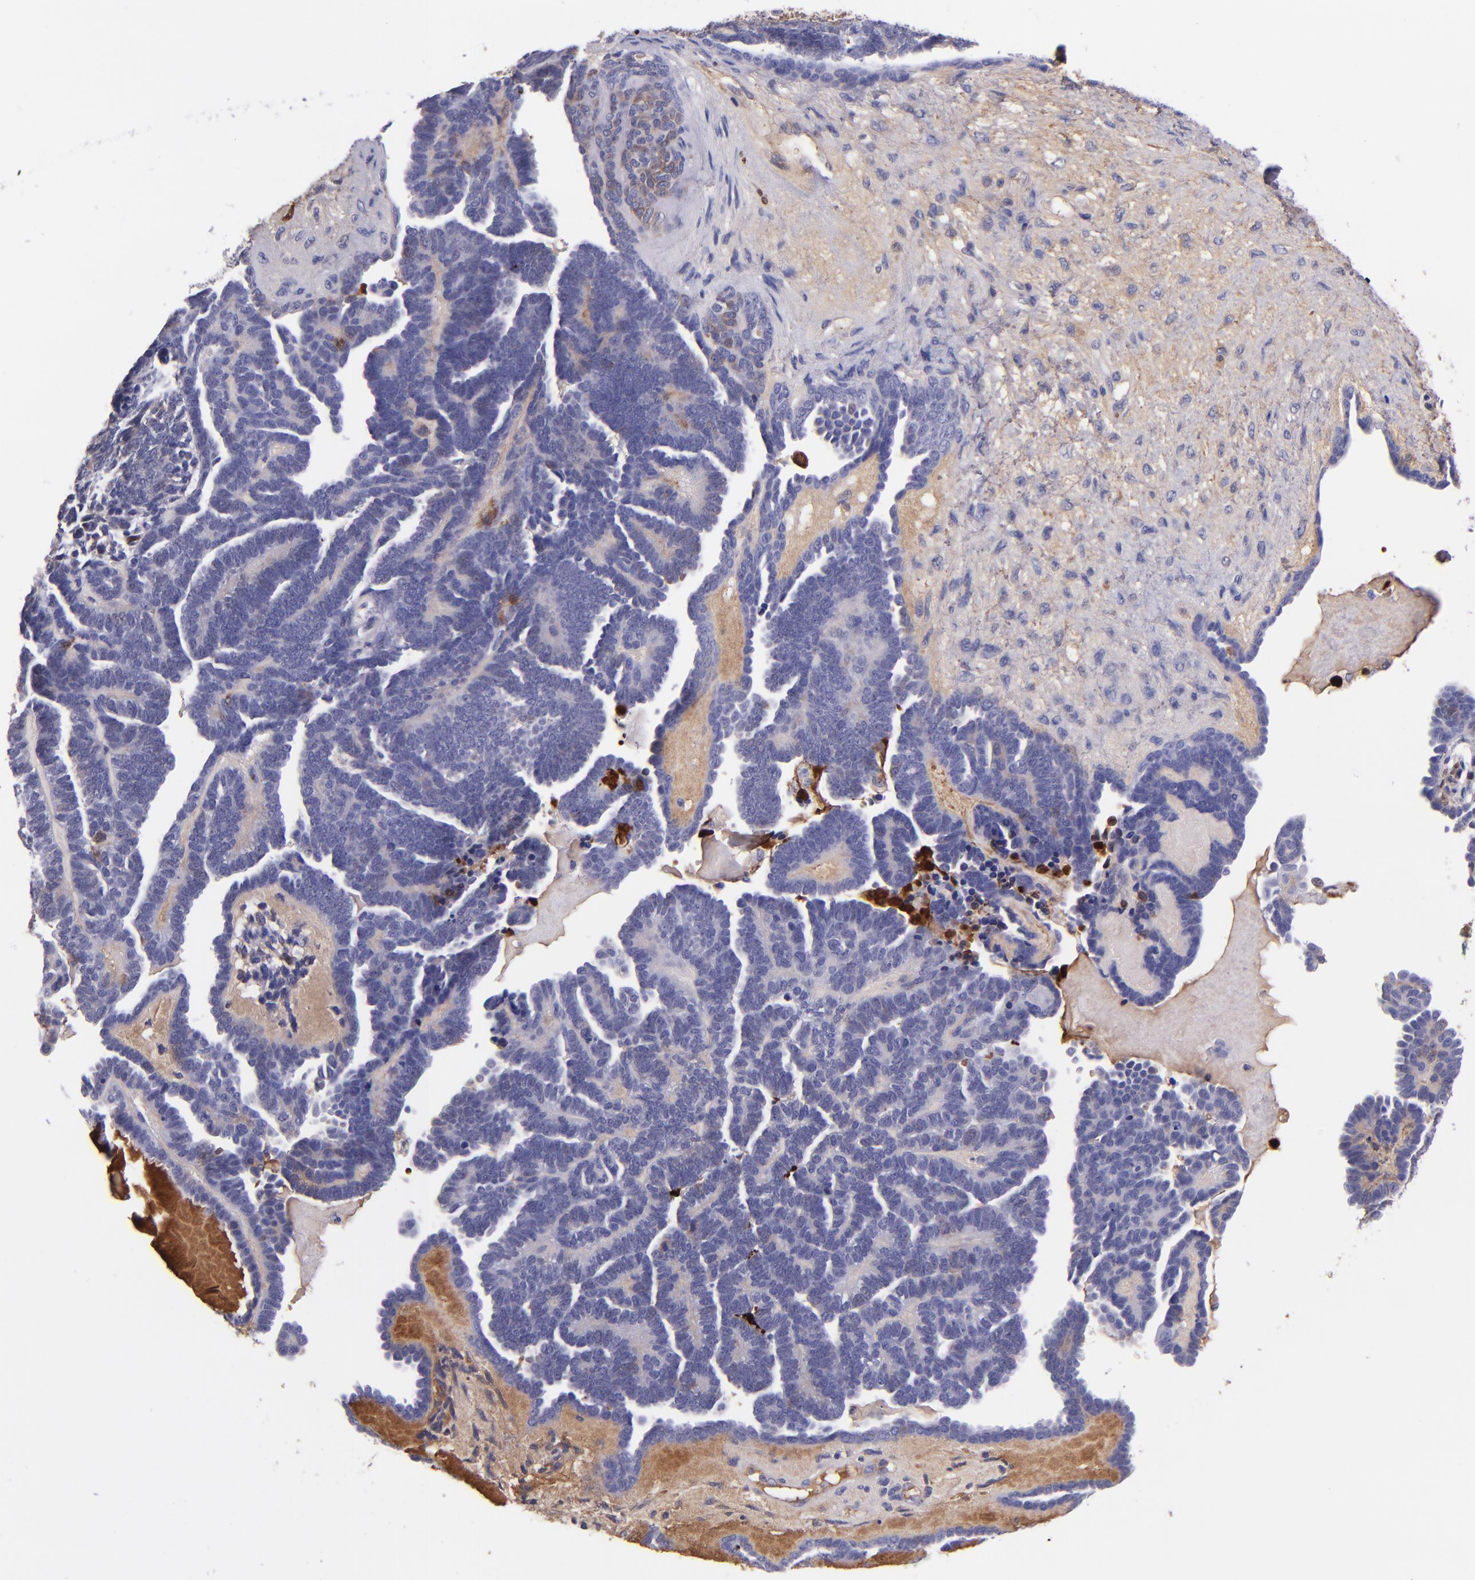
{"staining": {"intensity": "negative", "quantity": "none", "location": "none"}, "tissue": "endometrial cancer", "cell_type": "Tumor cells", "image_type": "cancer", "snomed": [{"axis": "morphology", "description": "Neoplasm, malignant, NOS"}, {"axis": "topography", "description": "Endometrium"}], "caption": "Endometrial cancer stained for a protein using IHC exhibits no positivity tumor cells.", "gene": "KNG1", "patient": {"sex": "female", "age": 74}}